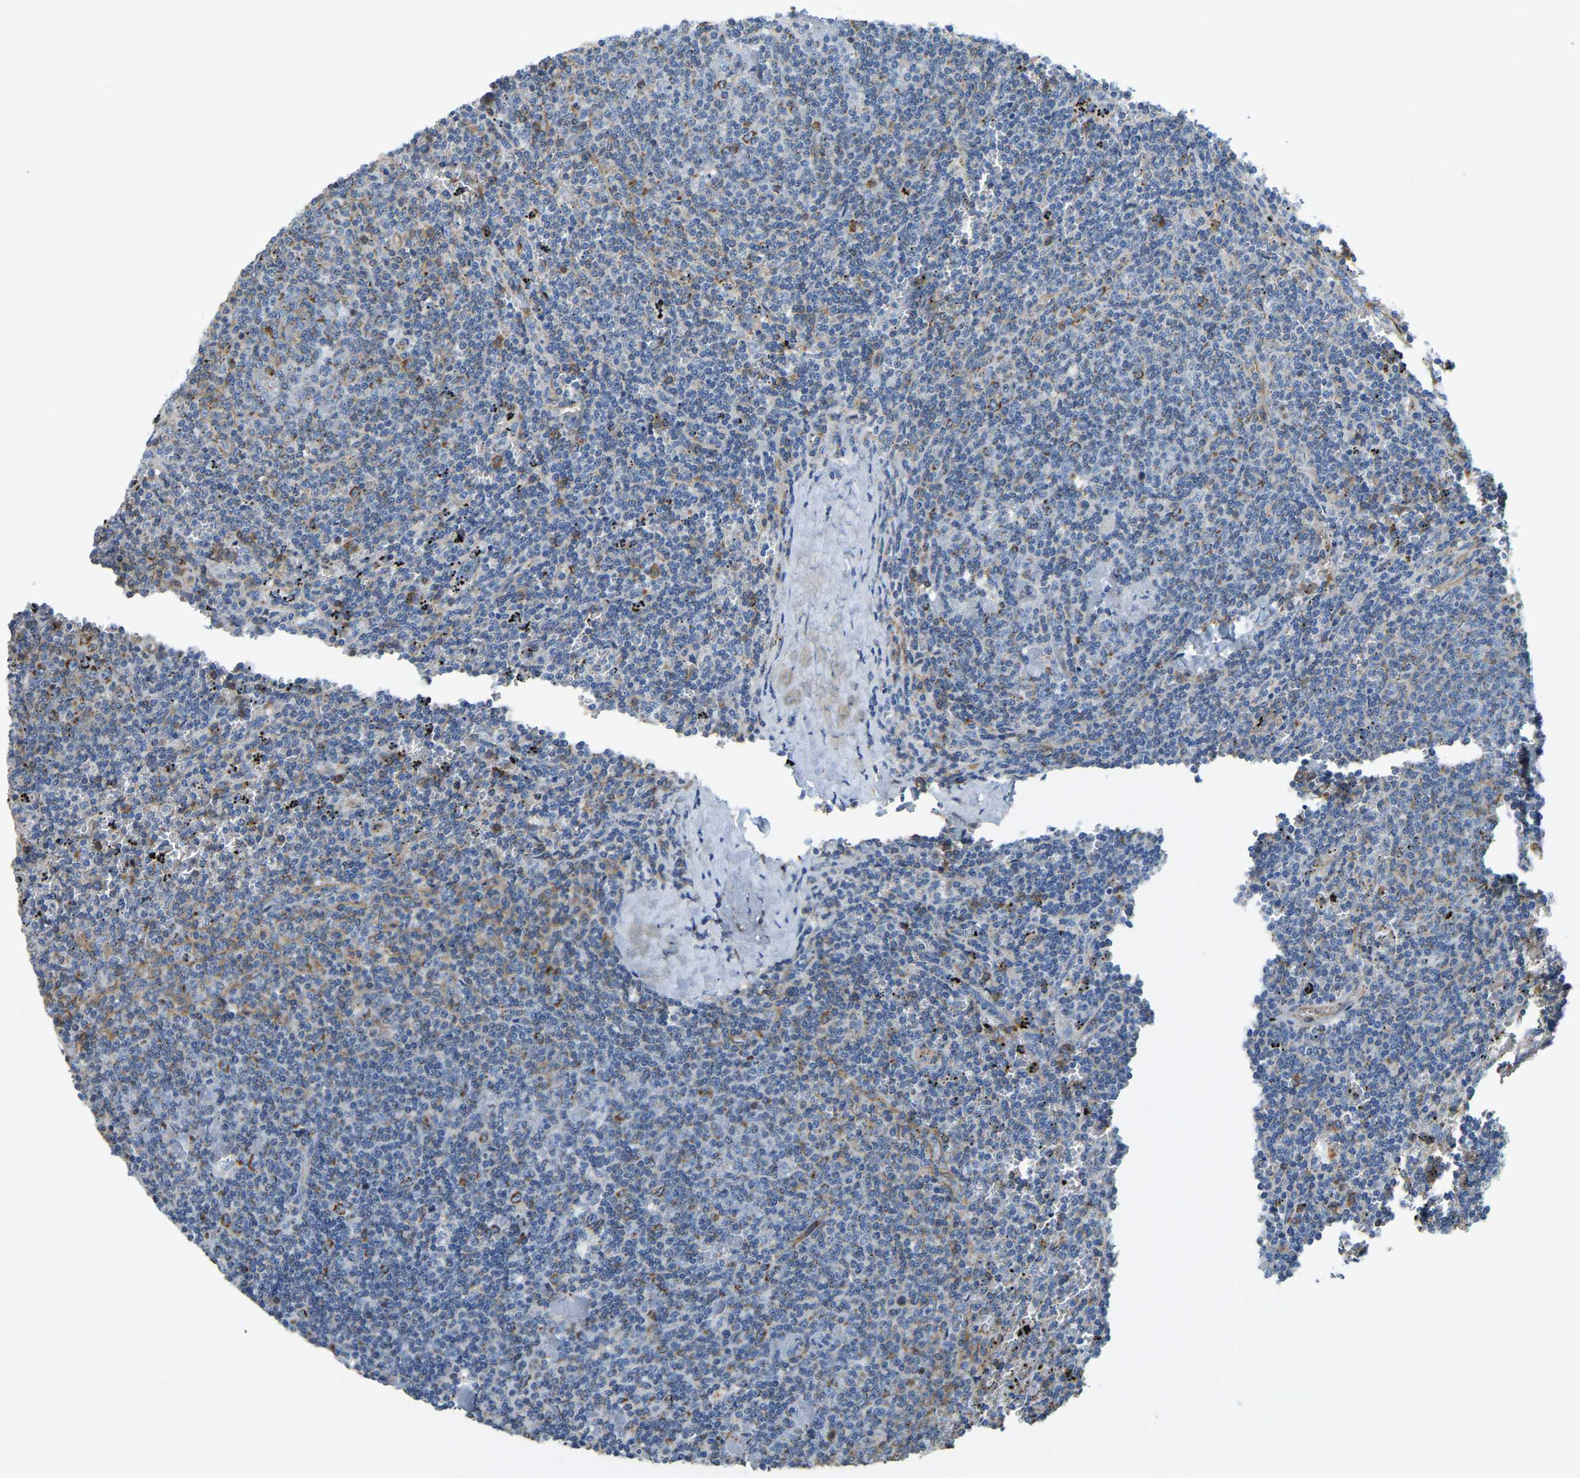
{"staining": {"intensity": "moderate", "quantity": "<25%", "location": "cytoplasmic/membranous"}, "tissue": "lymphoma", "cell_type": "Tumor cells", "image_type": "cancer", "snomed": [{"axis": "morphology", "description": "Malignant lymphoma, non-Hodgkin's type, Low grade"}, {"axis": "topography", "description": "Spleen"}], "caption": "Immunohistochemistry staining of malignant lymphoma, non-Hodgkin's type (low-grade), which exhibits low levels of moderate cytoplasmic/membranous staining in about <25% of tumor cells indicating moderate cytoplasmic/membranous protein expression. The staining was performed using DAB (brown) for protein detection and nuclei were counterstained in hematoxylin (blue).", "gene": "AHNAK", "patient": {"sex": "female", "age": 50}}